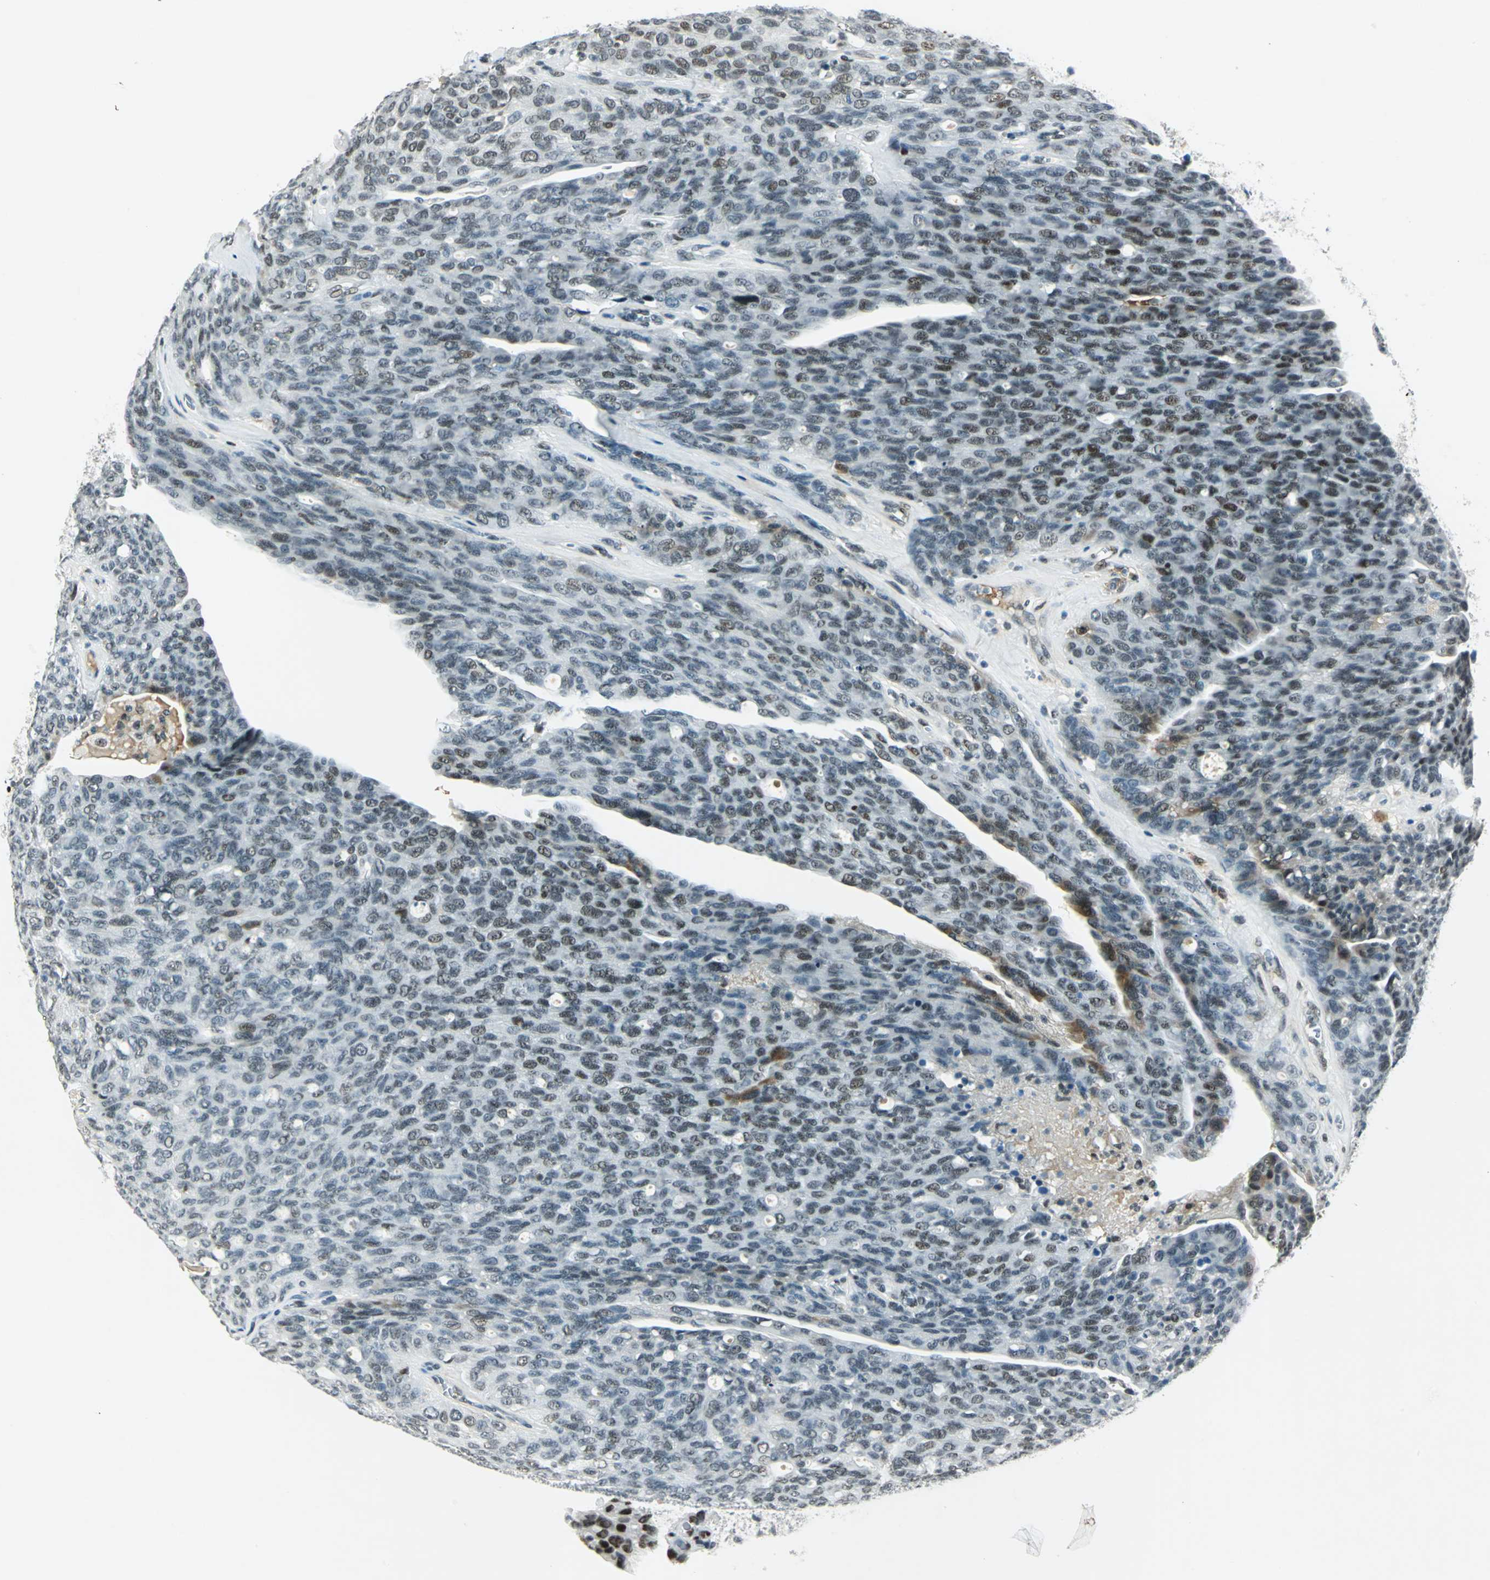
{"staining": {"intensity": "moderate", "quantity": "<25%", "location": "nuclear"}, "tissue": "ovarian cancer", "cell_type": "Tumor cells", "image_type": "cancer", "snomed": [{"axis": "morphology", "description": "Carcinoma, endometroid"}, {"axis": "topography", "description": "Ovary"}], "caption": "Immunohistochemical staining of human ovarian cancer (endometroid carcinoma) demonstrates moderate nuclear protein positivity in about <25% of tumor cells. (Stains: DAB in brown, nuclei in blue, Microscopy: brightfield microscopy at high magnification).", "gene": "MTMR10", "patient": {"sex": "female", "age": 60}}